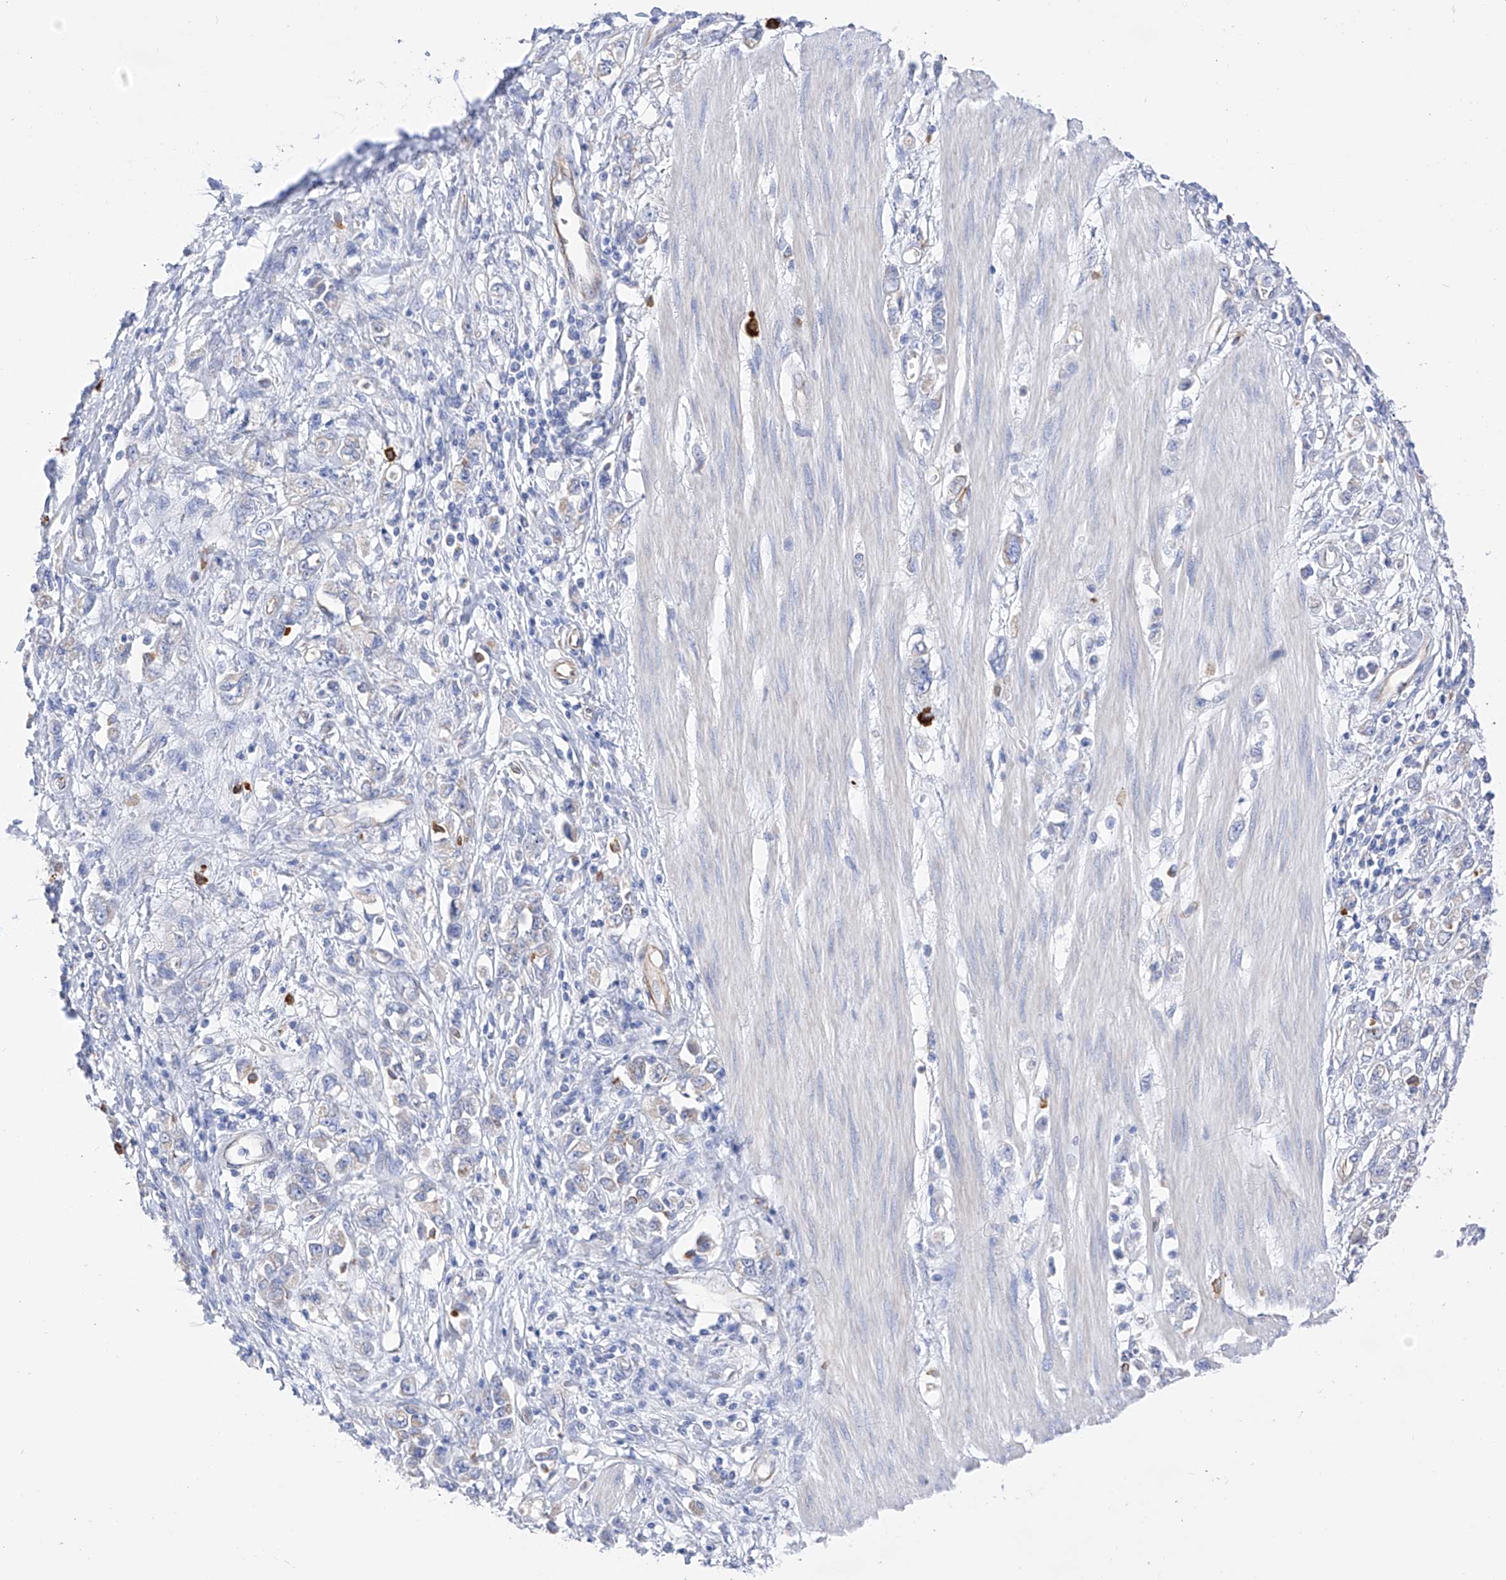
{"staining": {"intensity": "negative", "quantity": "none", "location": "none"}, "tissue": "stomach cancer", "cell_type": "Tumor cells", "image_type": "cancer", "snomed": [{"axis": "morphology", "description": "Adenocarcinoma, NOS"}, {"axis": "topography", "description": "Stomach"}], "caption": "There is no significant staining in tumor cells of stomach cancer.", "gene": "FLG", "patient": {"sex": "female", "age": 76}}